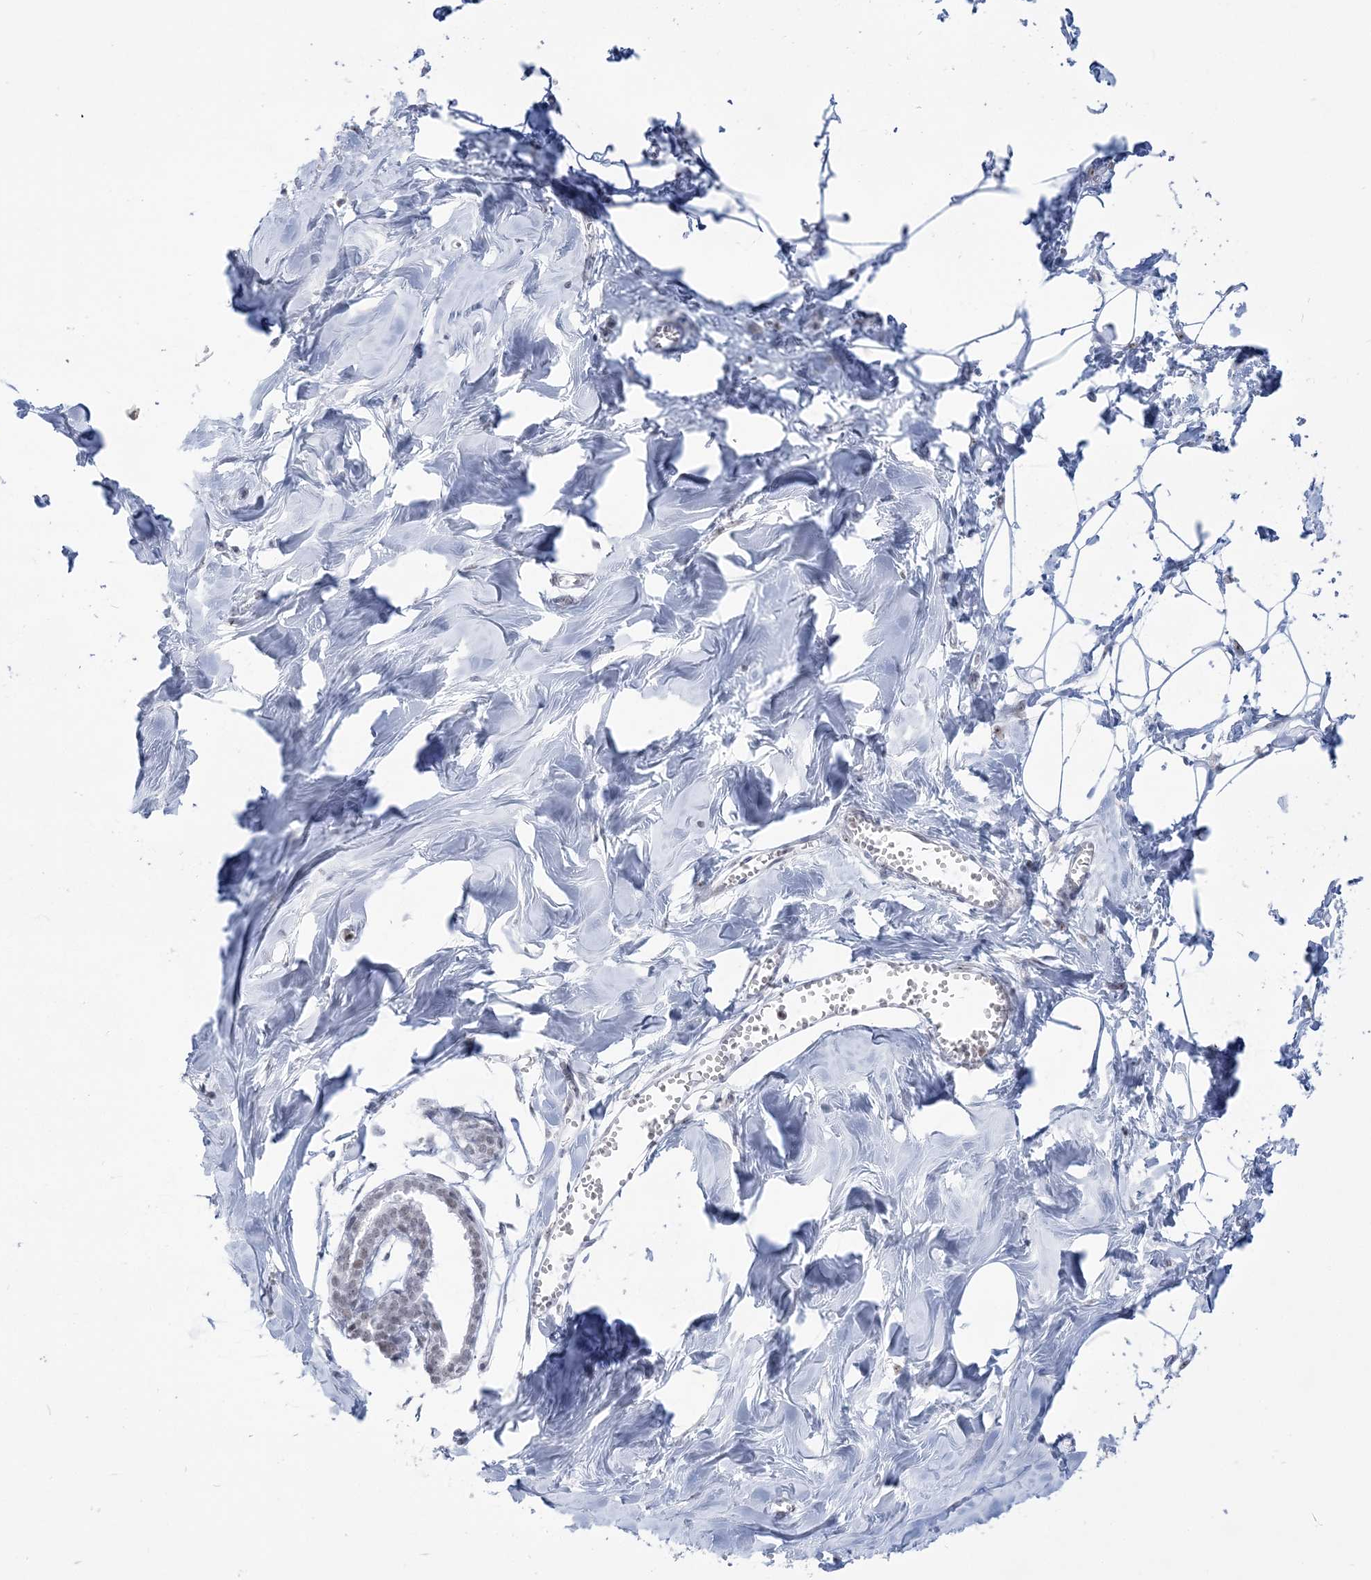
{"staining": {"intensity": "negative", "quantity": "none", "location": "none"}, "tissue": "breast", "cell_type": "Adipocytes", "image_type": "normal", "snomed": [{"axis": "morphology", "description": "Normal tissue, NOS"}, {"axis": "topography", "description": "Breast"}], "caption": "The image reveals no significant positivity in adipocytes of breast. (DAB IHC with hematoxylin counter stain).", "gene": "DDX21", "patient": {"sex": "female", "age": 27}}